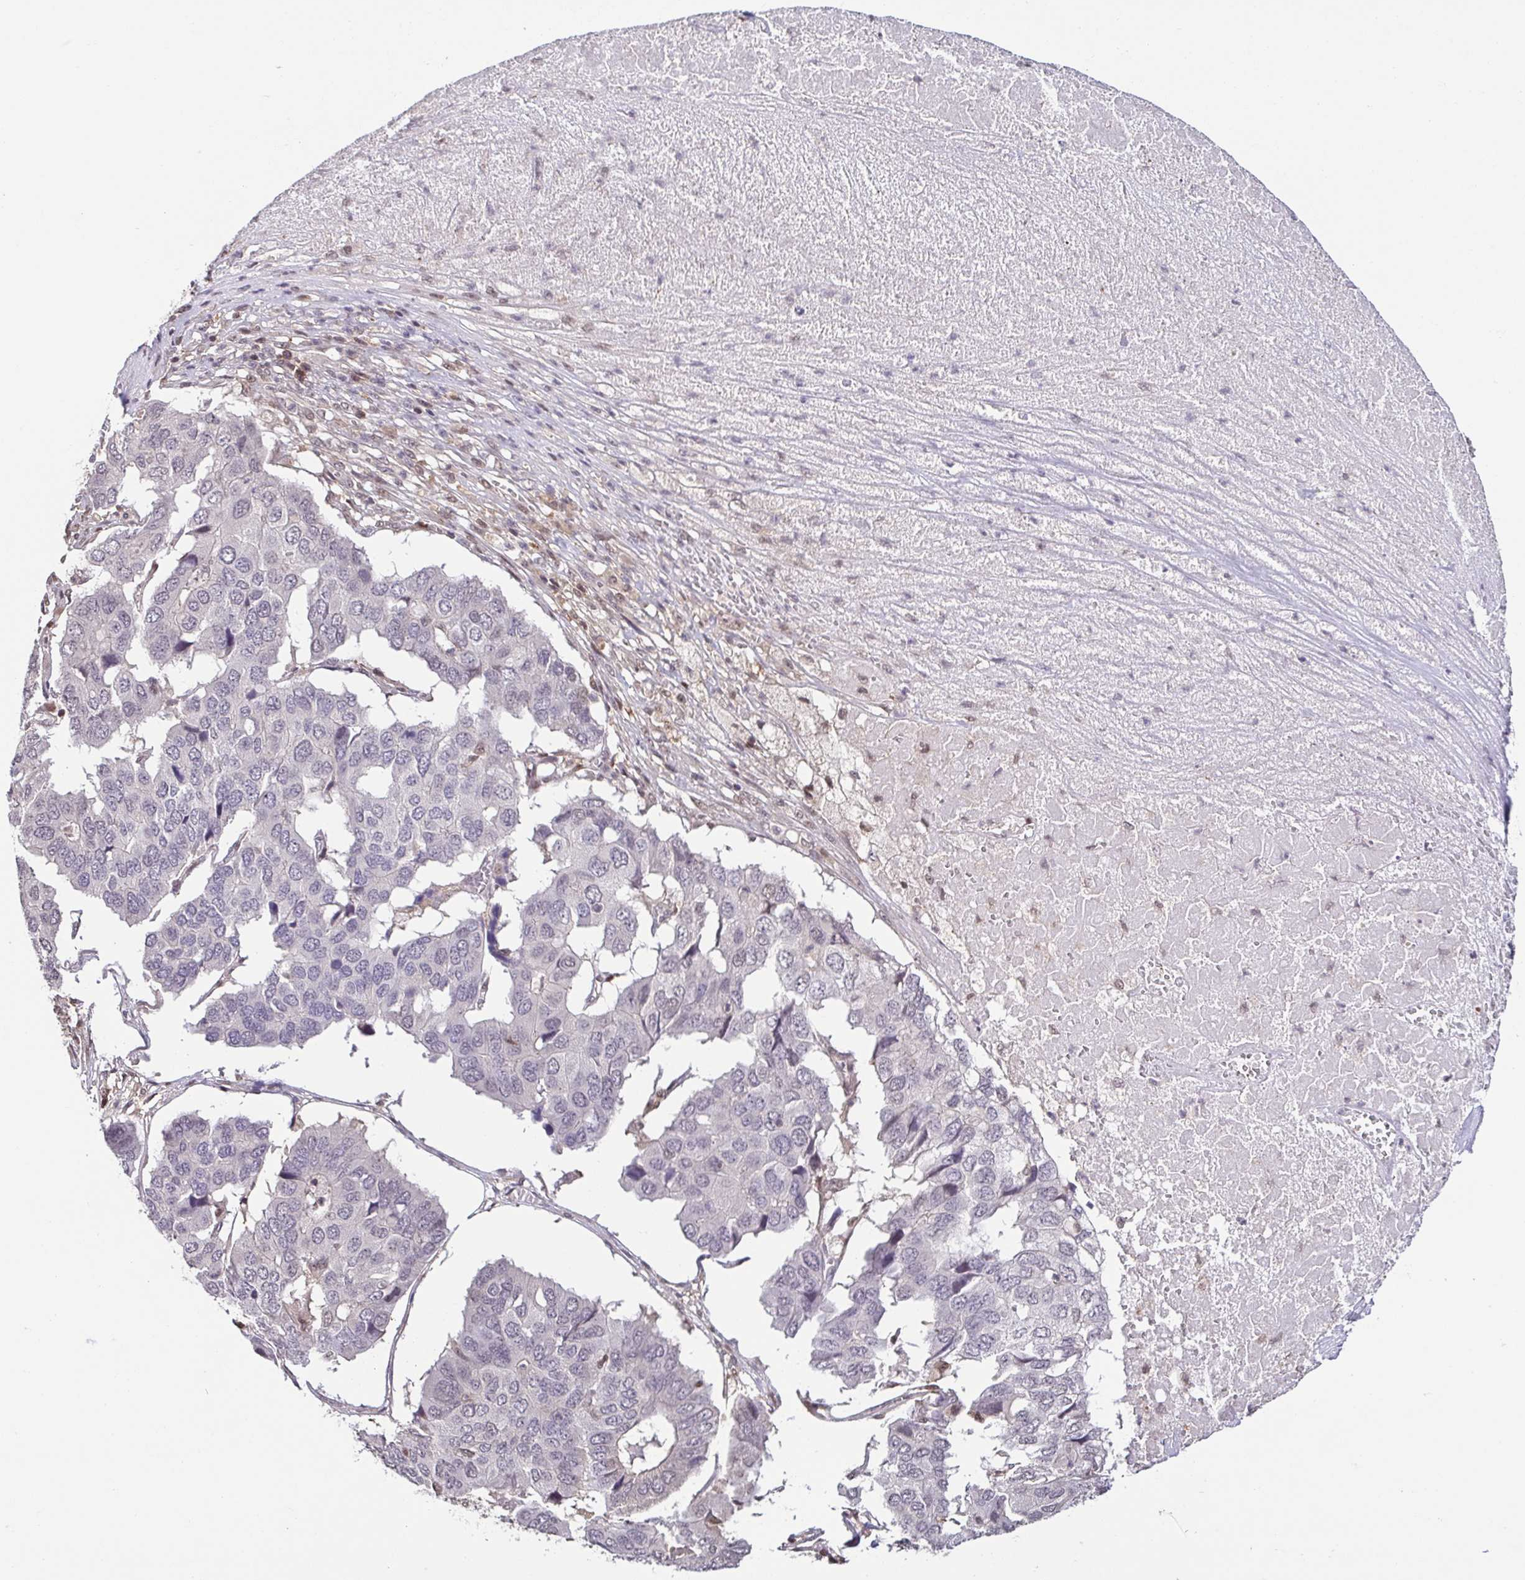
{"staining": {"intensity": "negative", "quantity": "none", "location": "none"}, "tissue": "pancreatic cancer", "cell_type": "Tumor cells", "image_type": "cancer", "snomed": [{"axis": "morphology", "description": "Adenocarcinoma, NOS"}, {"axis": "topography", "description": "Pancreas"}], "caption": "High power microscopy photomicrograph of an immunohistochemistry (IHC) photomicrograph of adenocarcinoma (pancreatic), revealing no significant positivity in tumor cells.", "gene": "PSMB9", "patient": {"sex": "male", "age": 50}}